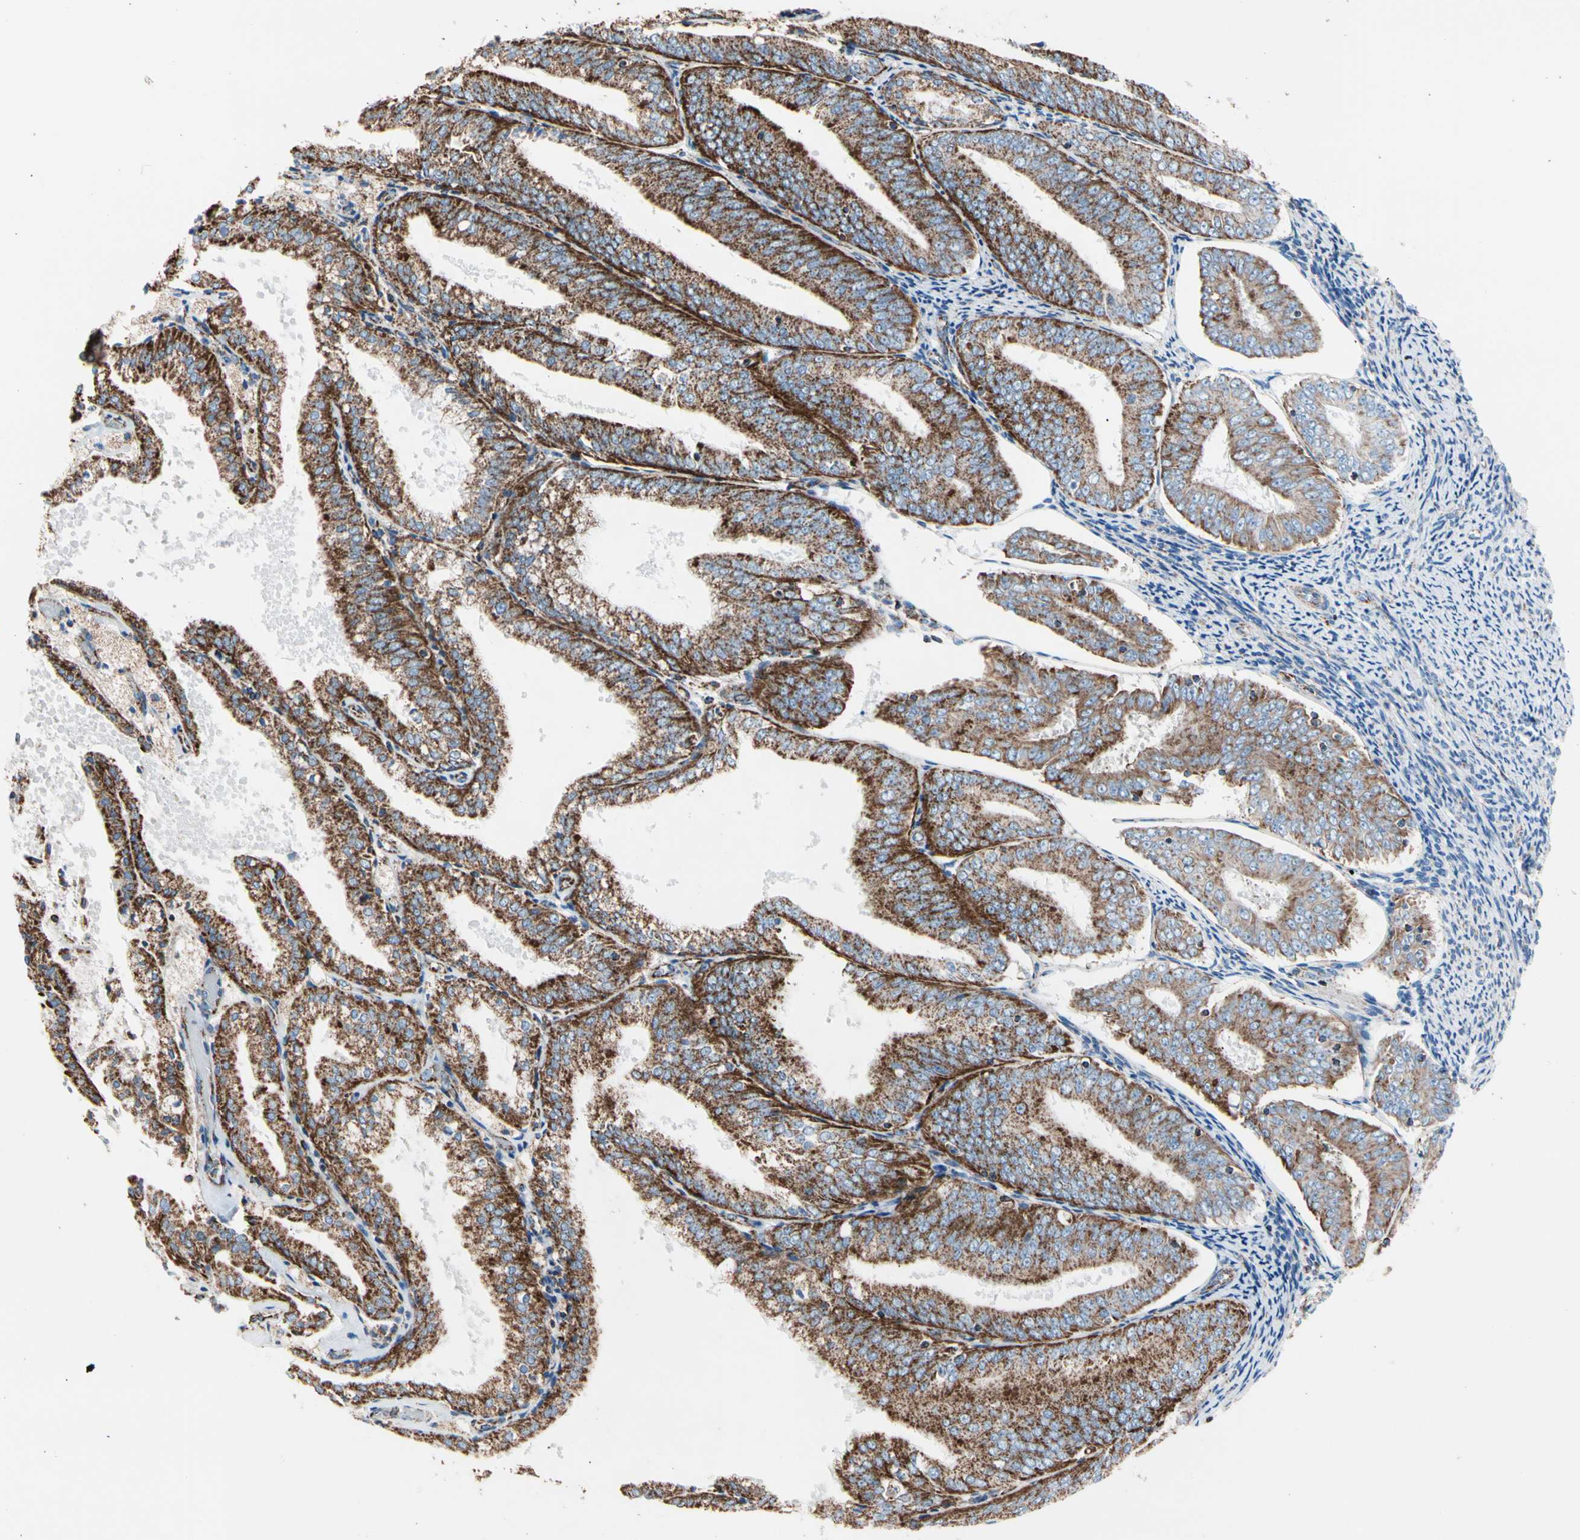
{"staining": {"intensity": "strong", "quantity": ">75%", "location": "cytoplasmic/membranous"}, "tissue": "endometrial cancer", "cell_type": "Tumor cells", "image_type": "cancer", "snomed": [{"axis": "morphology", "description": "Adenocarcinoma, NOS"}, {"axis": "topography", "description": "Endometrium"}], "caption": "Immunohistochemistry (IHC) histopathology image of neoplastic tissue: adenocarcinoma (endometrial) stained using immunohistochemistry shows high levels of strong protein expression localized specifically in the cytoplasmic/membranous of tumor cells, appearing as a cytoplasmic/membranous brown color.", "gene": "HK1", "patient": {"sex": "female", "age": 63}}